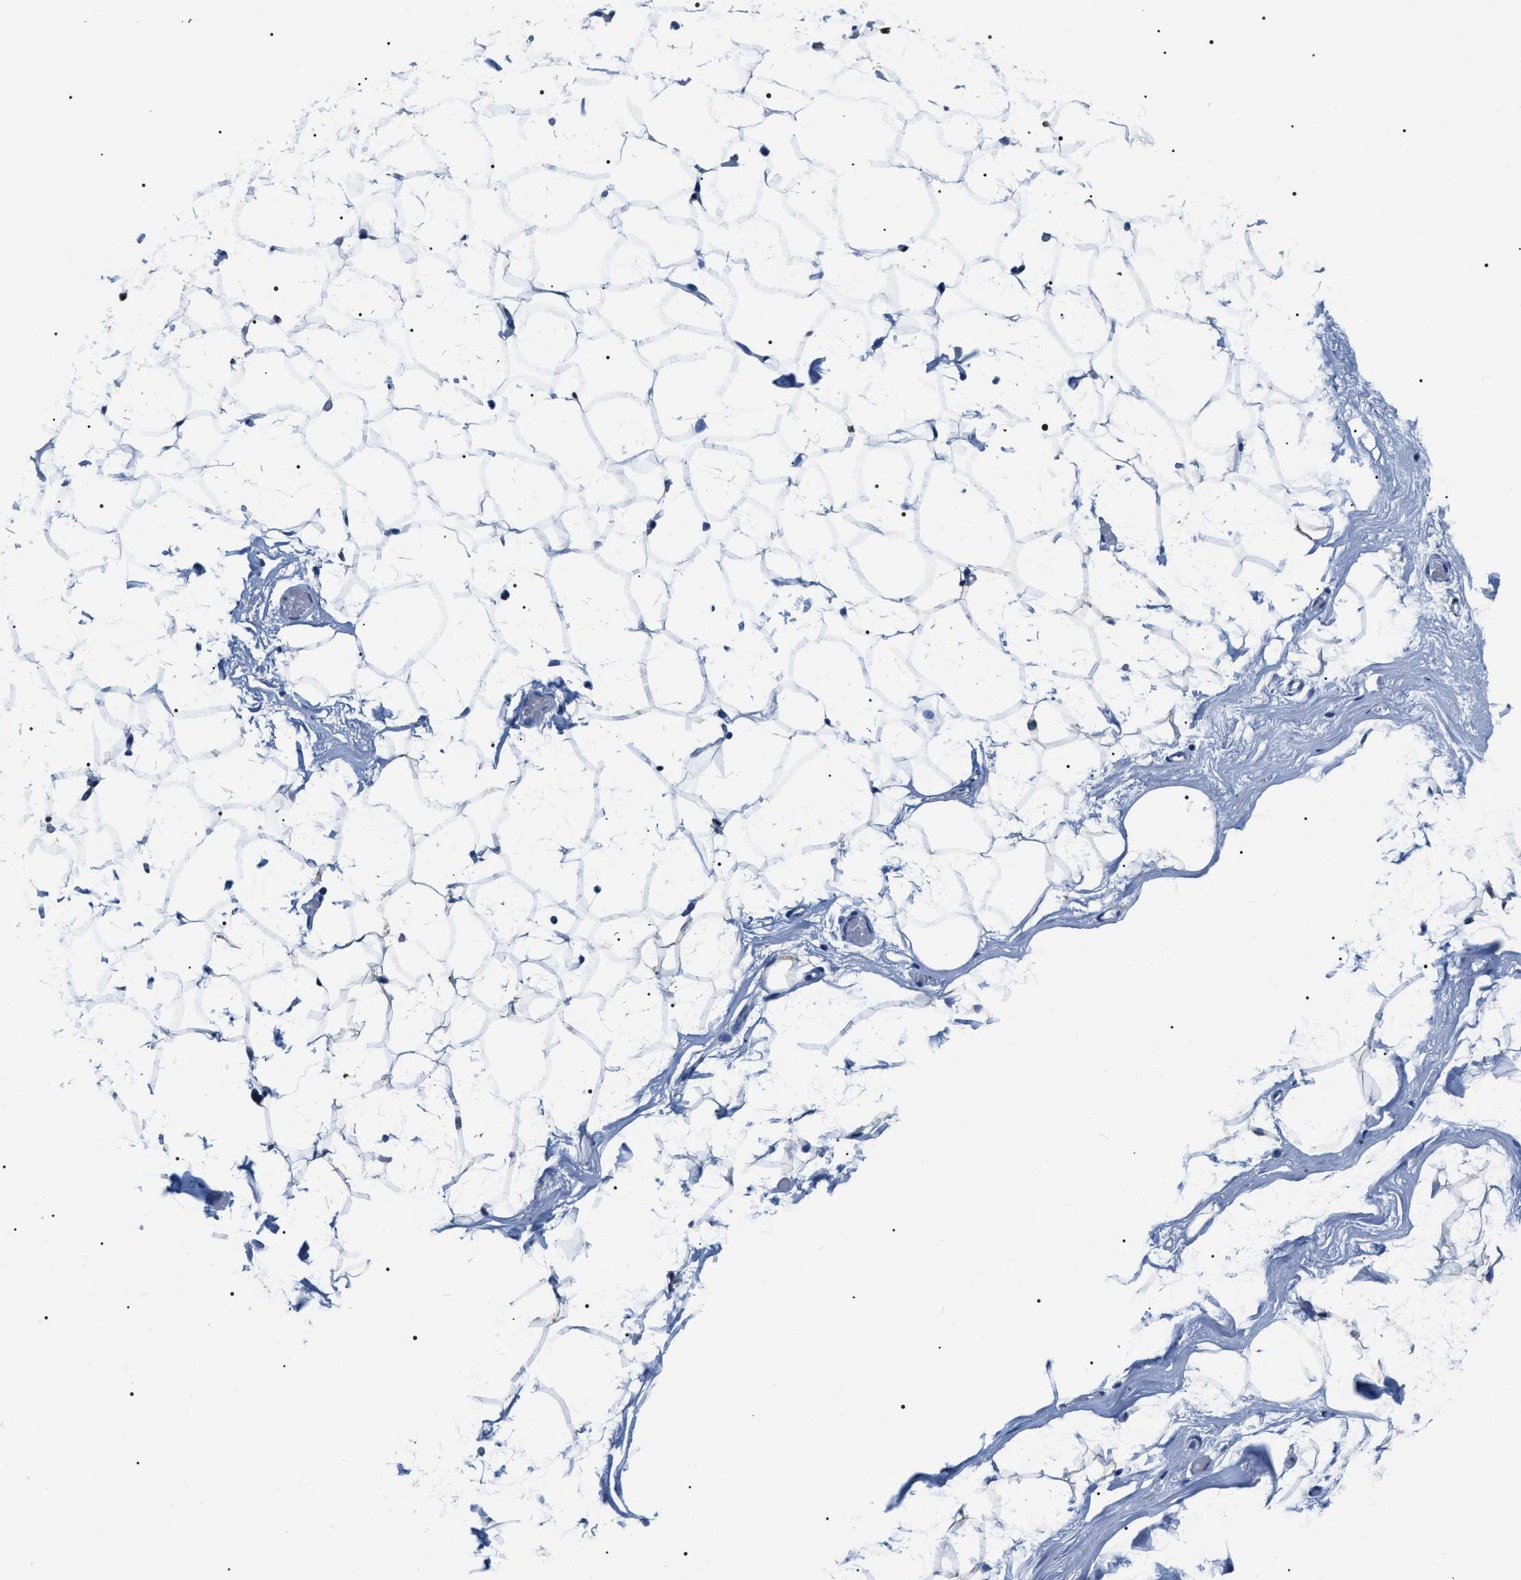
{"staining": {"intensity": "negative", "quantity": "none", "location": "none"}, "tissue": "adipose tissue", "cell_type": "Adipocytes", "image_type": "normal", "snomed": [{"axis": "morphology", "description": "Normal tissue, NOS"}, {"axis": "topography", "description": "Breast"}, {"axis": "topography", "description": "Soft tissue"}], "caption": "A histopathology image of human adipose tissue is negative for staining in adipocytes. (Stains: DAB (3,3'-diaminobenzidine) immunohistochemistry (IHC) with hematoxylin counter stain, Microscopy: brightfield microscopy at high magnification).", "gene": "ADH4", "patient": {"sex": "female", "age": 75}}